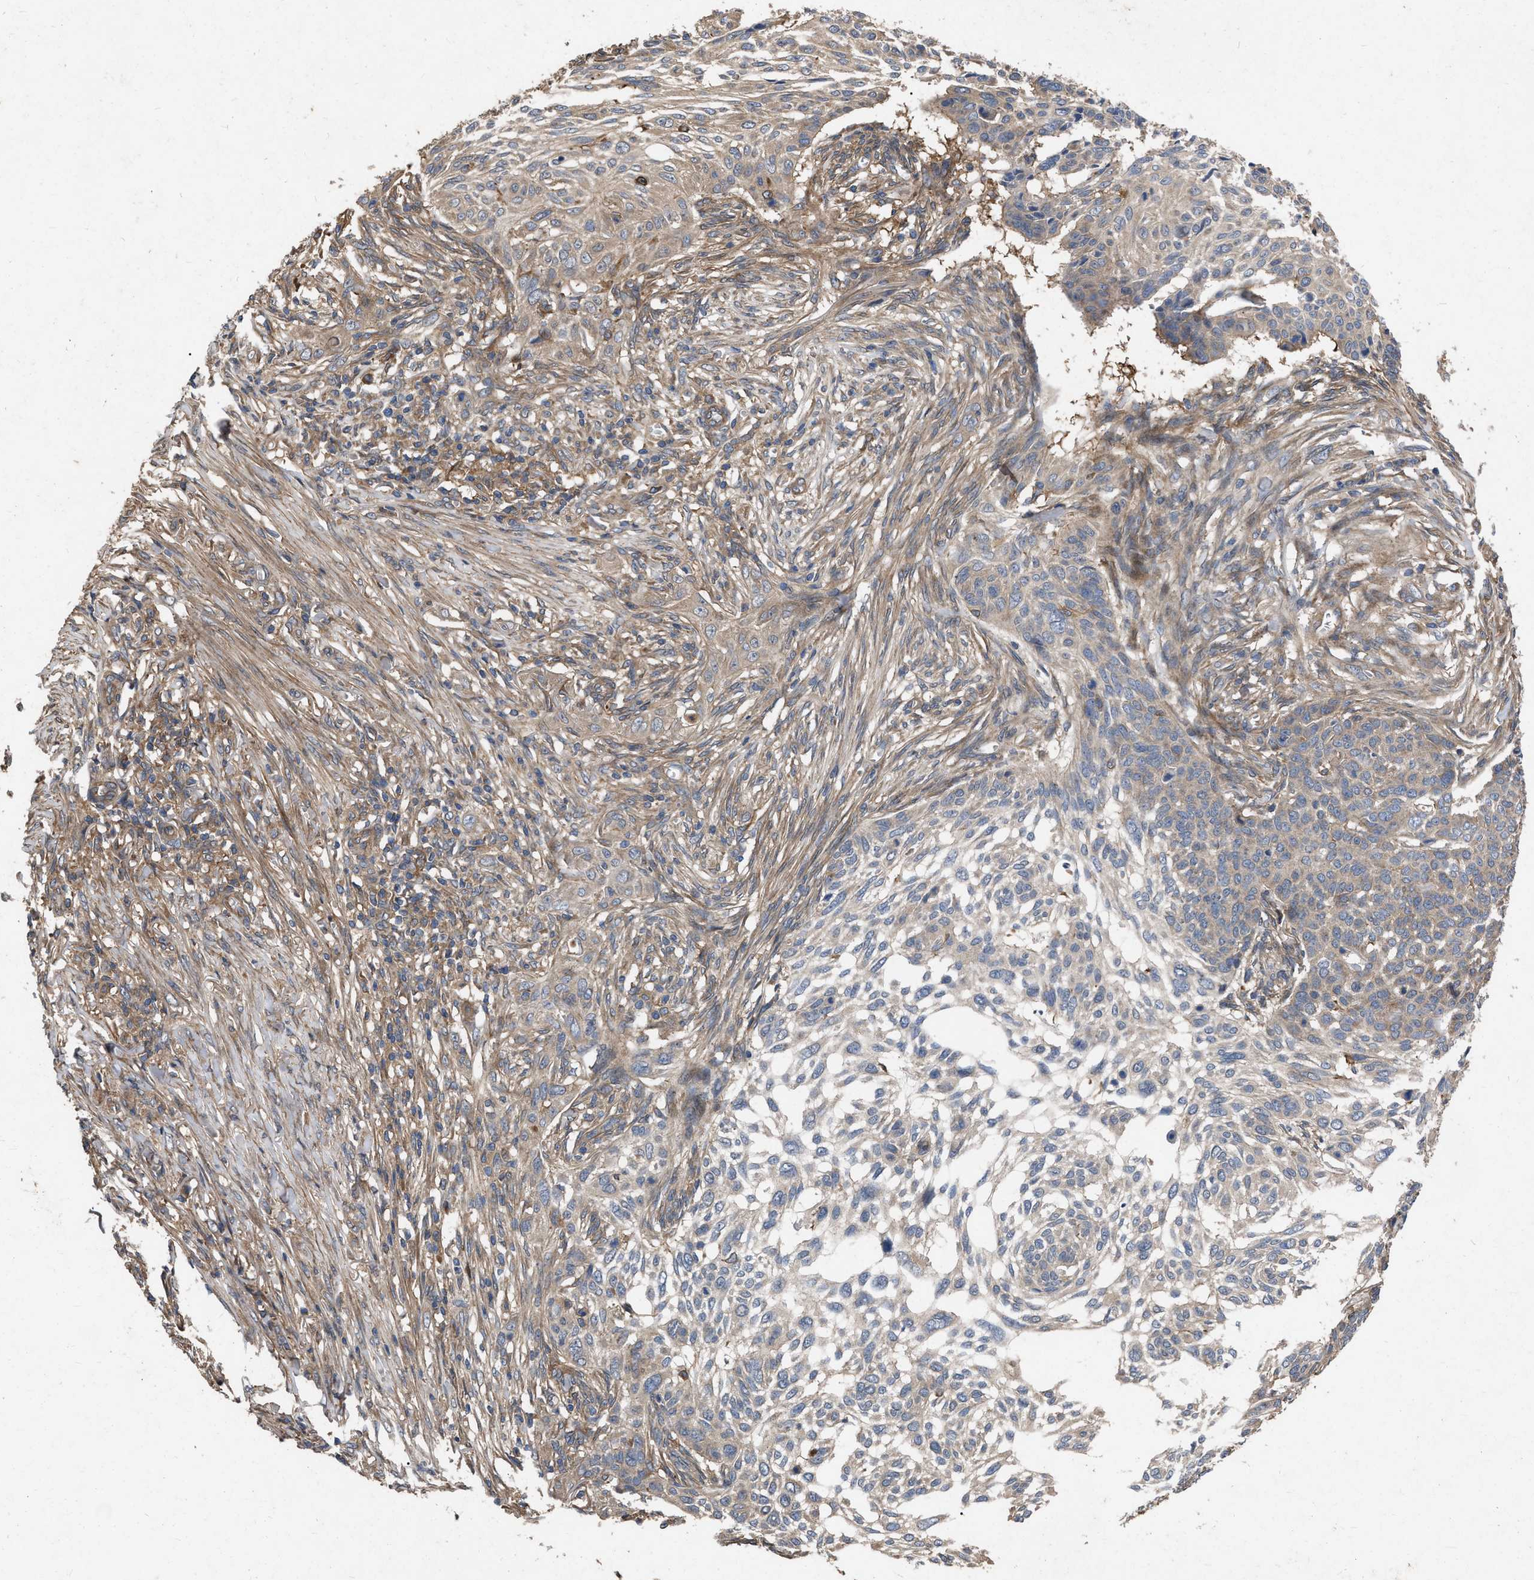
{"staining": {"intensity": "weak", "quantity": "25%-75%", "location": "cytoplasmic/membranous"}, "tissue": "skin cancer", "cell_type": "Tumor cells", "image_type": "cancer", "snomed": [{"axis": "morphology", "description": "Basal cell carcinoma"}, {"axis": "topography", "description": "Skin"}], "caption": "Approximately 25%-75% of tumor cells in human basal cell carcinoma (skin) show weak cytoplasmic/membranous protein positivity as visualized by brown immunohistochemical staining.", "gene": "CDKN2C", "patient": {"sex": "male", "age": 85}}